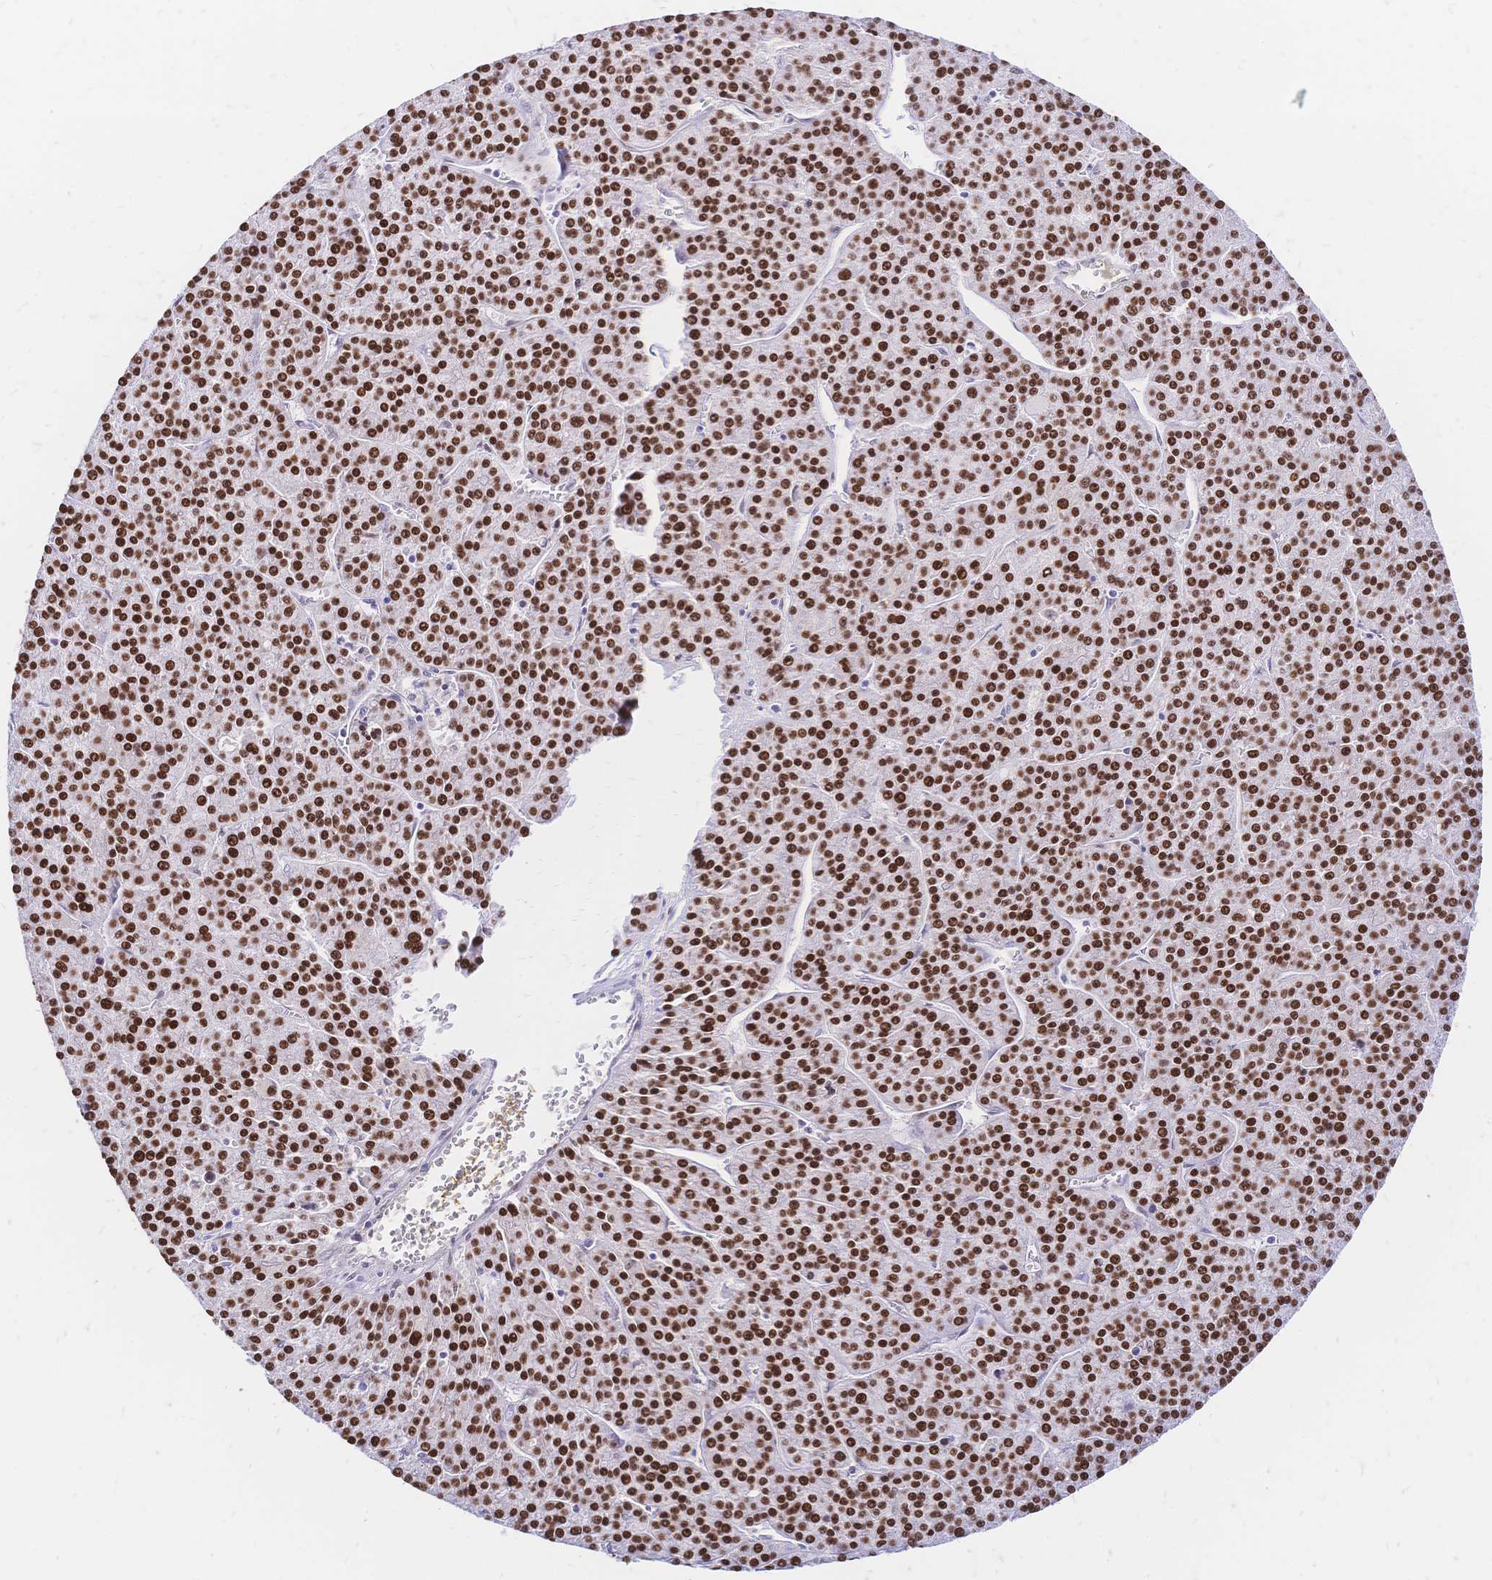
{"staining": {"intensity": "strong", "quantity": ">75%", "location": "nuclear"}, "tissue": "liver cancer", "cell_type": "Tumor cells", "image_type": "cancer", "snomed": [{"axis": "morphology", "description": "Carcinoma, Hepatocellular, NOS"}, {"axis": "topography", "description": "Liver"}], "caption": "Immunohistochemical staining of liver cancer shows high levels of strong nuclear staining in about >75% of tumor cells.", "gene": "NFIC", "patient": {"sex": "female", "age": 58}}